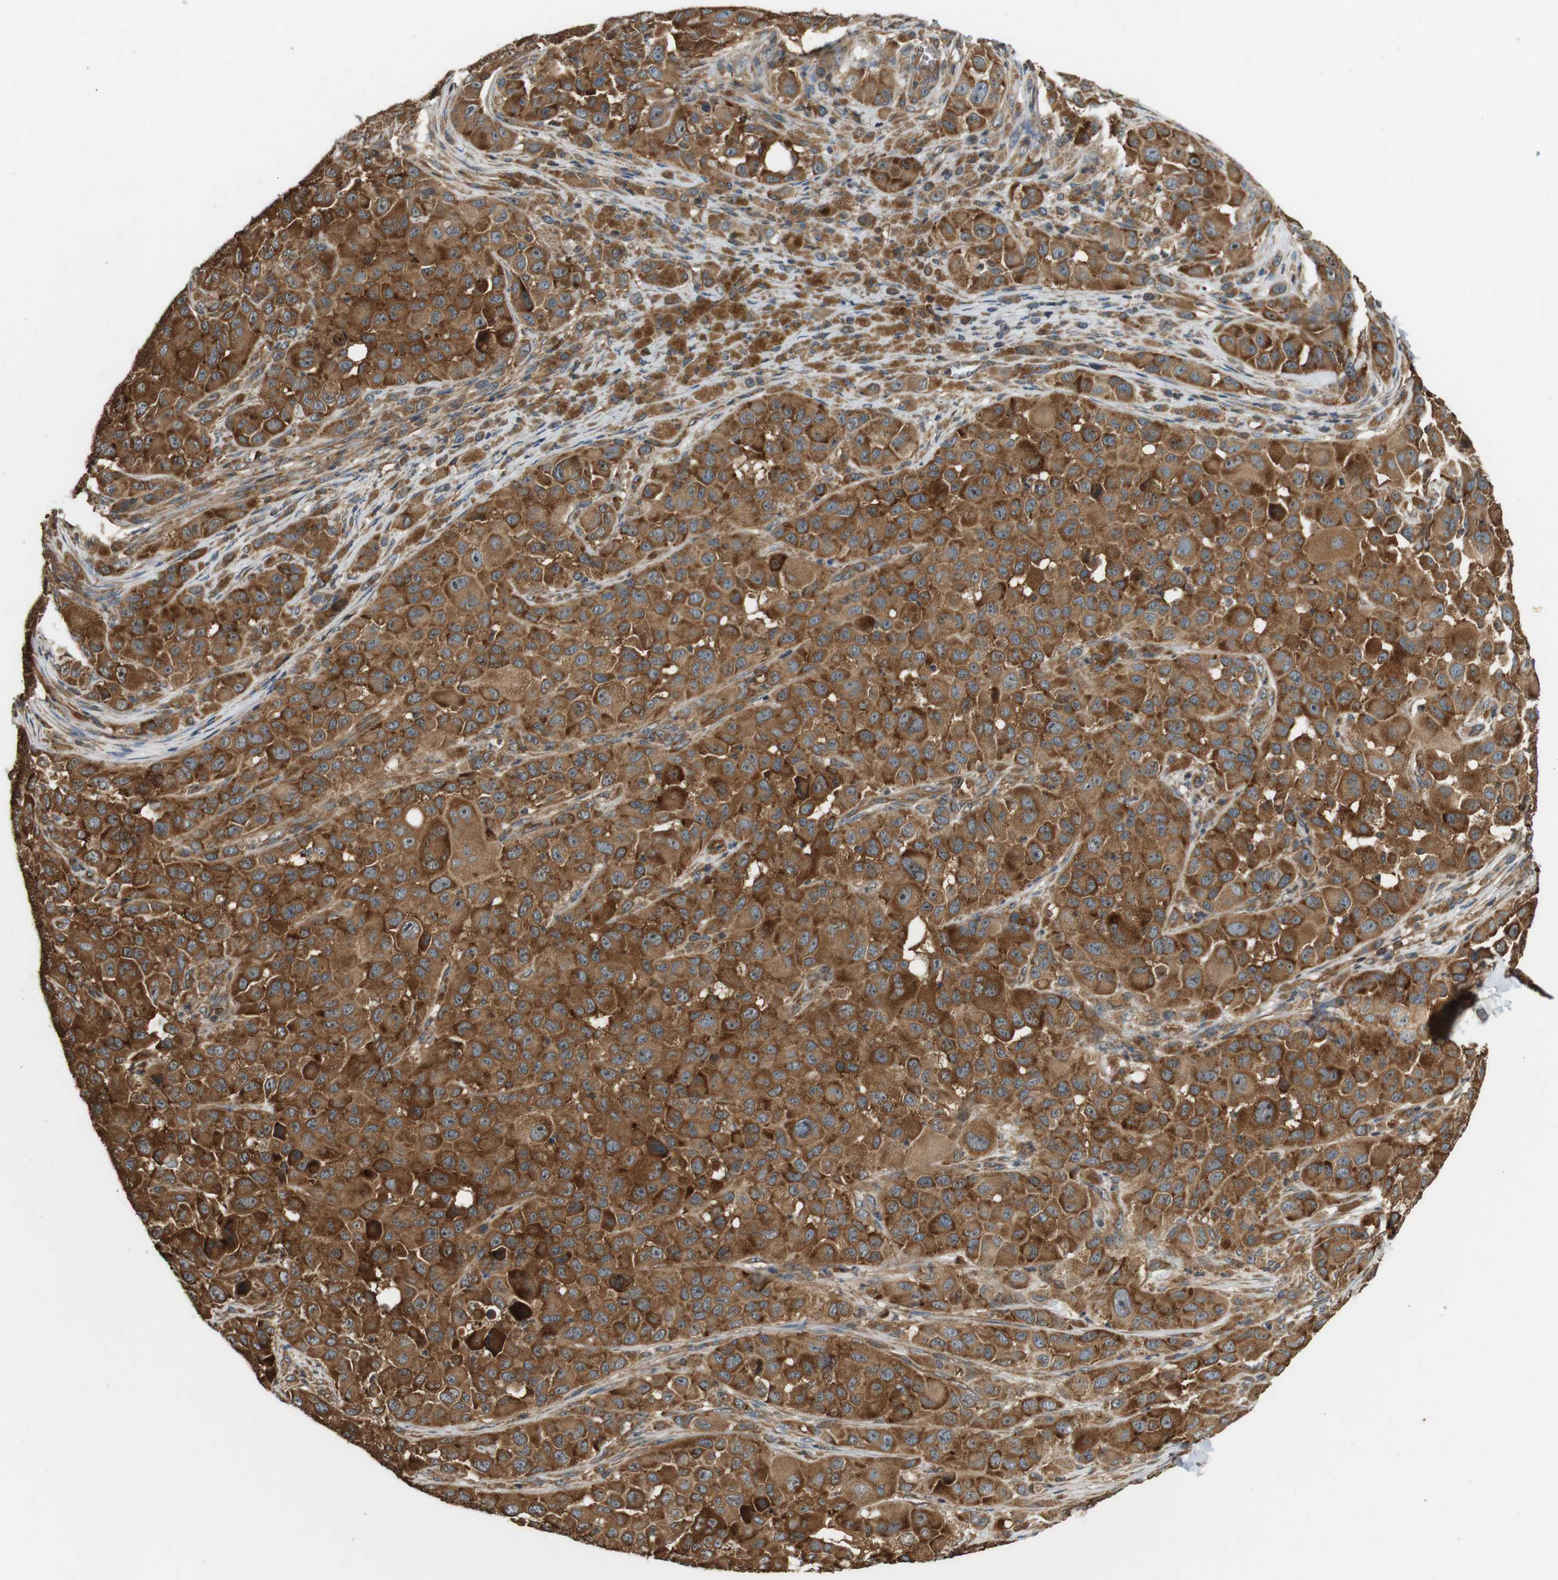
{"staining": {"intensity": "moderate", "quantity": ">75%", "location": "cytoplasmic/membranous"}, "tissue": "melanoma", "cell_type": "Tumor cells", "image_type": "cancer", "snomed": [{"axis": "morphology", "description": "Malignant melanoma, NOS"}, {"axis": "topography", "description": "Skin"}], "caption": "An image of human malignant melanoma stained for a protein reveals moderate cytoplasmic/membranous brown staining in tumor cells. (Brightfield microscopy of DAB IHC at high magnification).", "gene": "PA2G4", "patient": {"sex": "male", "age": 96}}